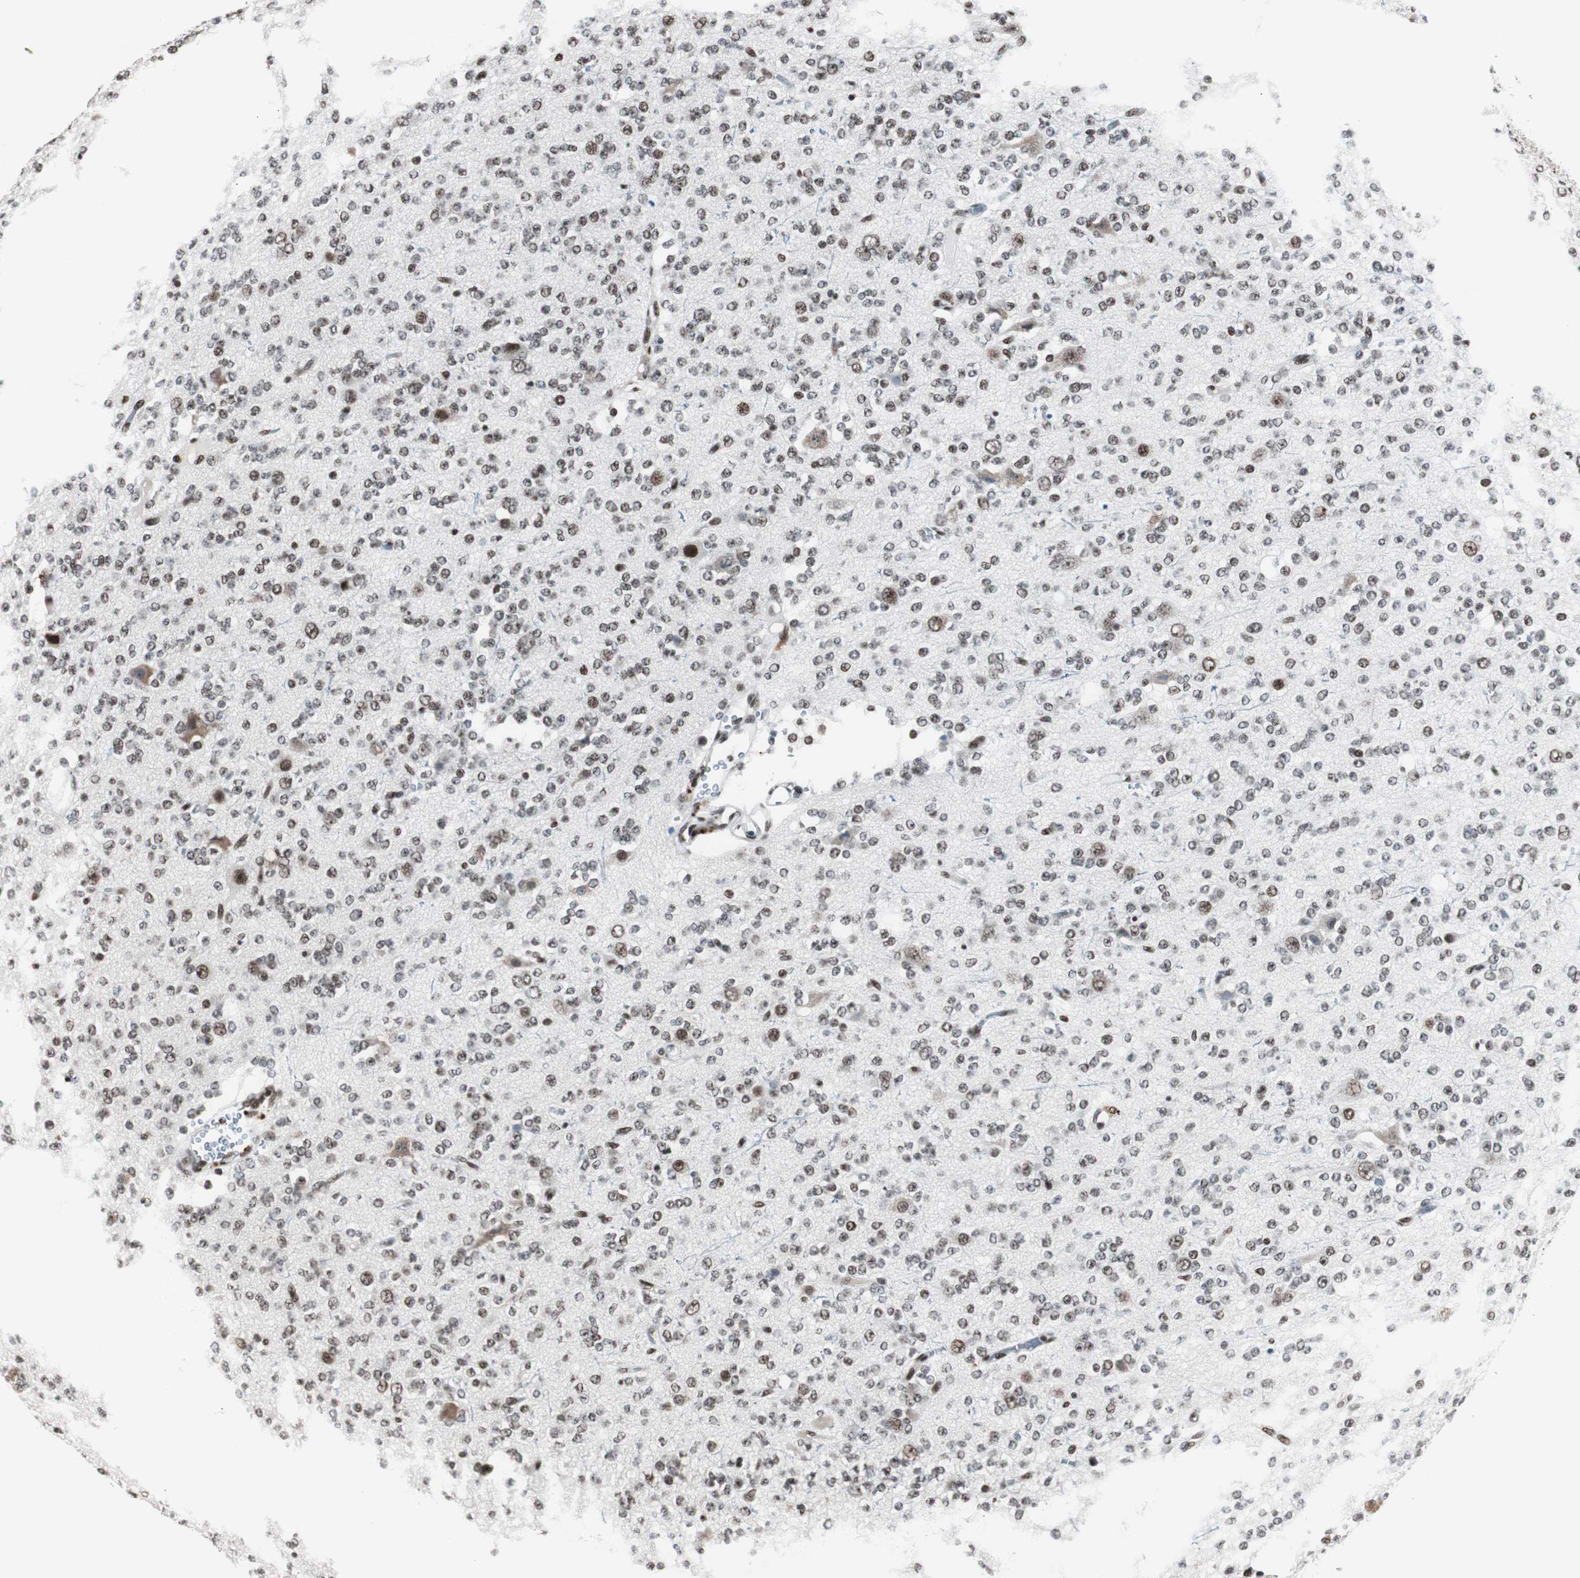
{"staining": {"intensity": "moderate", "quantity": ">75%", "location": "nuclear"}, "tissue": "glioma", "cell_type": "Tumor cells", "image_type": "cancer", "snomed": [{"axis": "morphology", "description": "Glioma, malignant, Low grade"}, {"axis": "topography", "description": "Brain"}], "caption": "Malignant glioma (low-grade) stained for a protein (brown) demonstrates moderate nuclear positive staining in approximately >75% of tumor cells.", "gene": "XRCC1", "patient": {"sex": "male", "age": 38}}